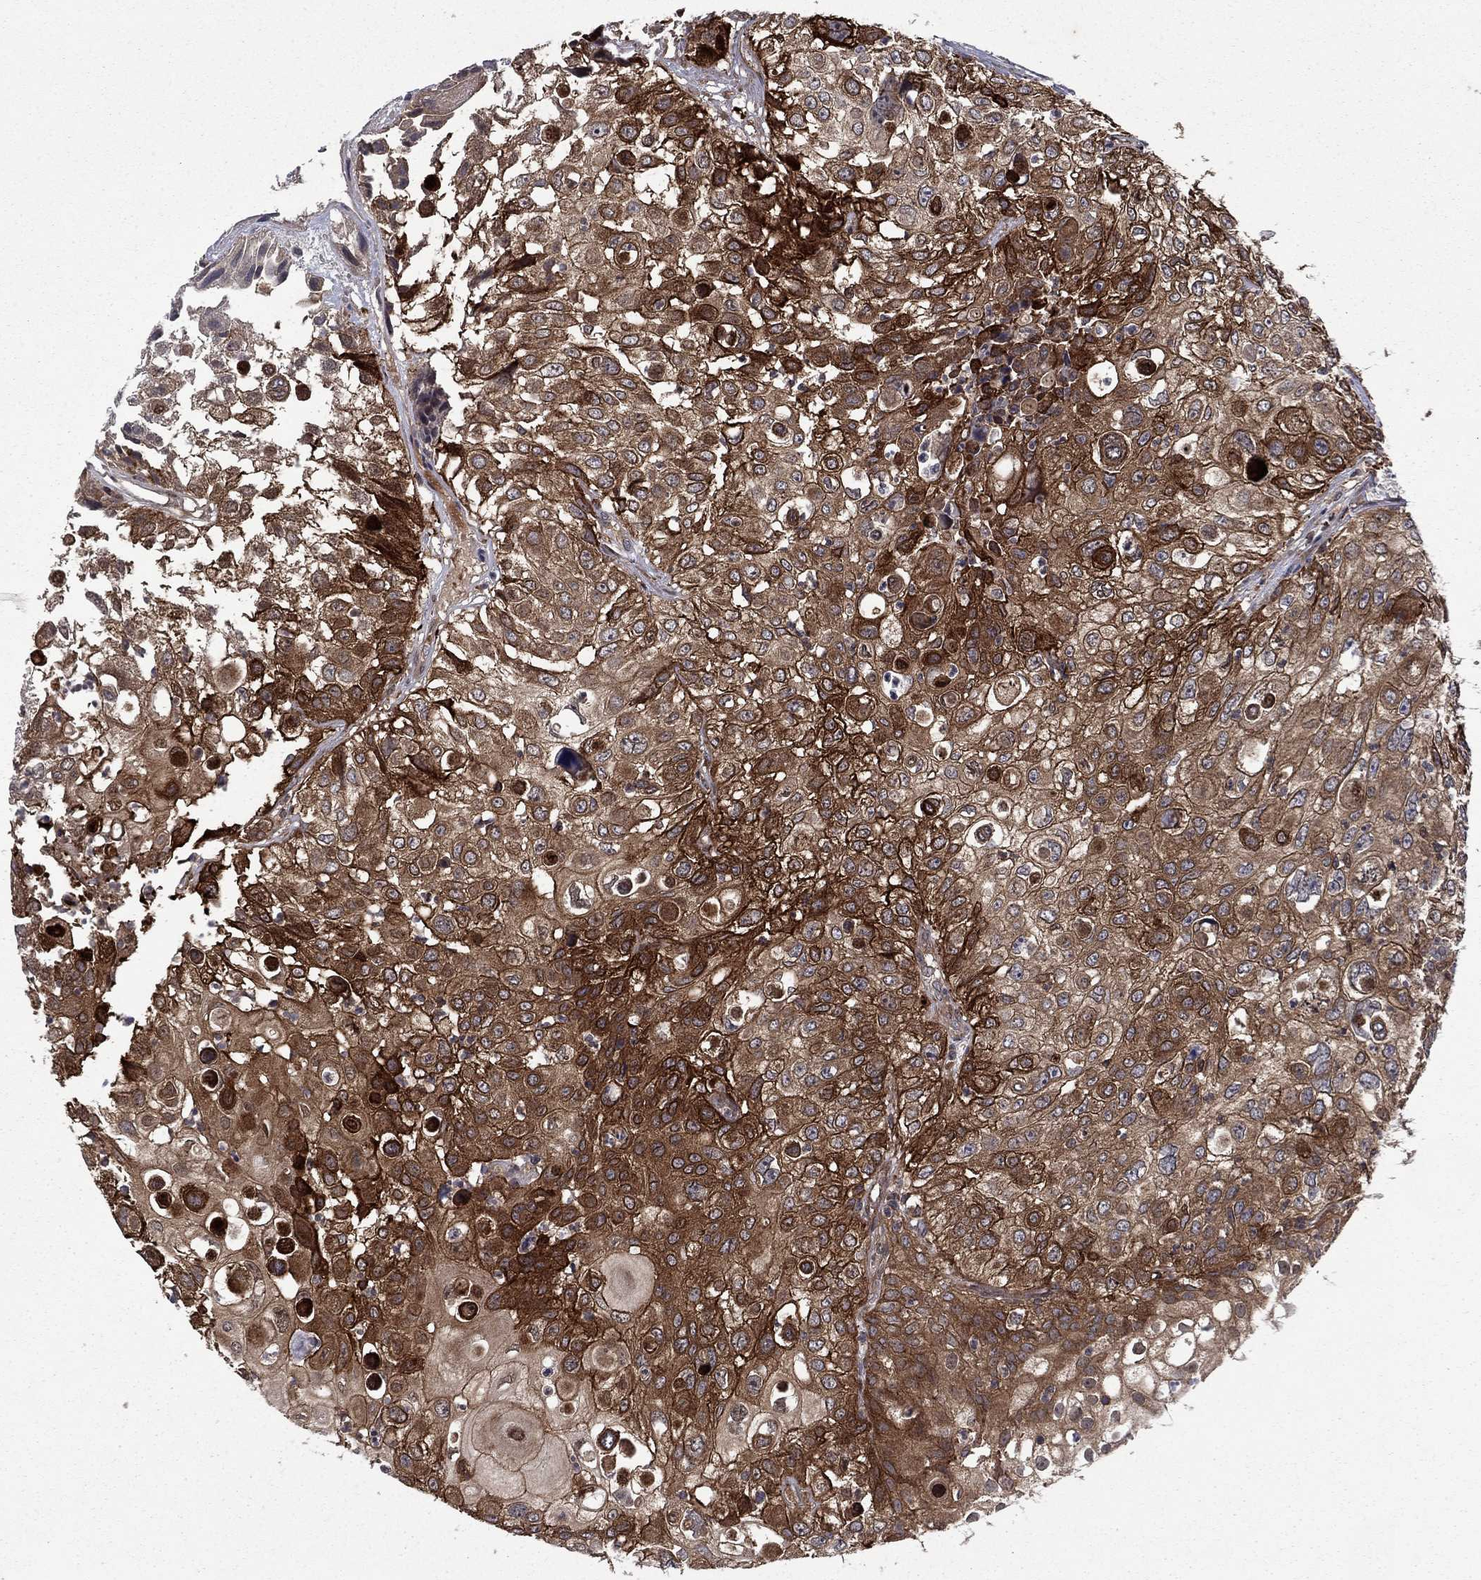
{"staining": {"intensity": "strong", "quantity": "25%-75%", "location": "cytoplasmic/membranous"}, "tissue": "urothelial cancer", "cell_type": "Tumor cells", "image_type": "cancer", "snomed": [{"axis": "morphology", "description": "Urothelial carcinoma, High grade"}, {"axis": "topography", "description": "Urinary bladder"}], "caption": "An IHC micrograph of tumor tissue is shown. Protein staining in brown highlights strong cytoplasmic/membranous positivity in urothelial carcinoma (high-grade) within tumor cells. The protein is shown in brown color, while the nuclei are stained blue.", "gene": "HDAC4", "patient": {"sex": "female", "age": 79}}